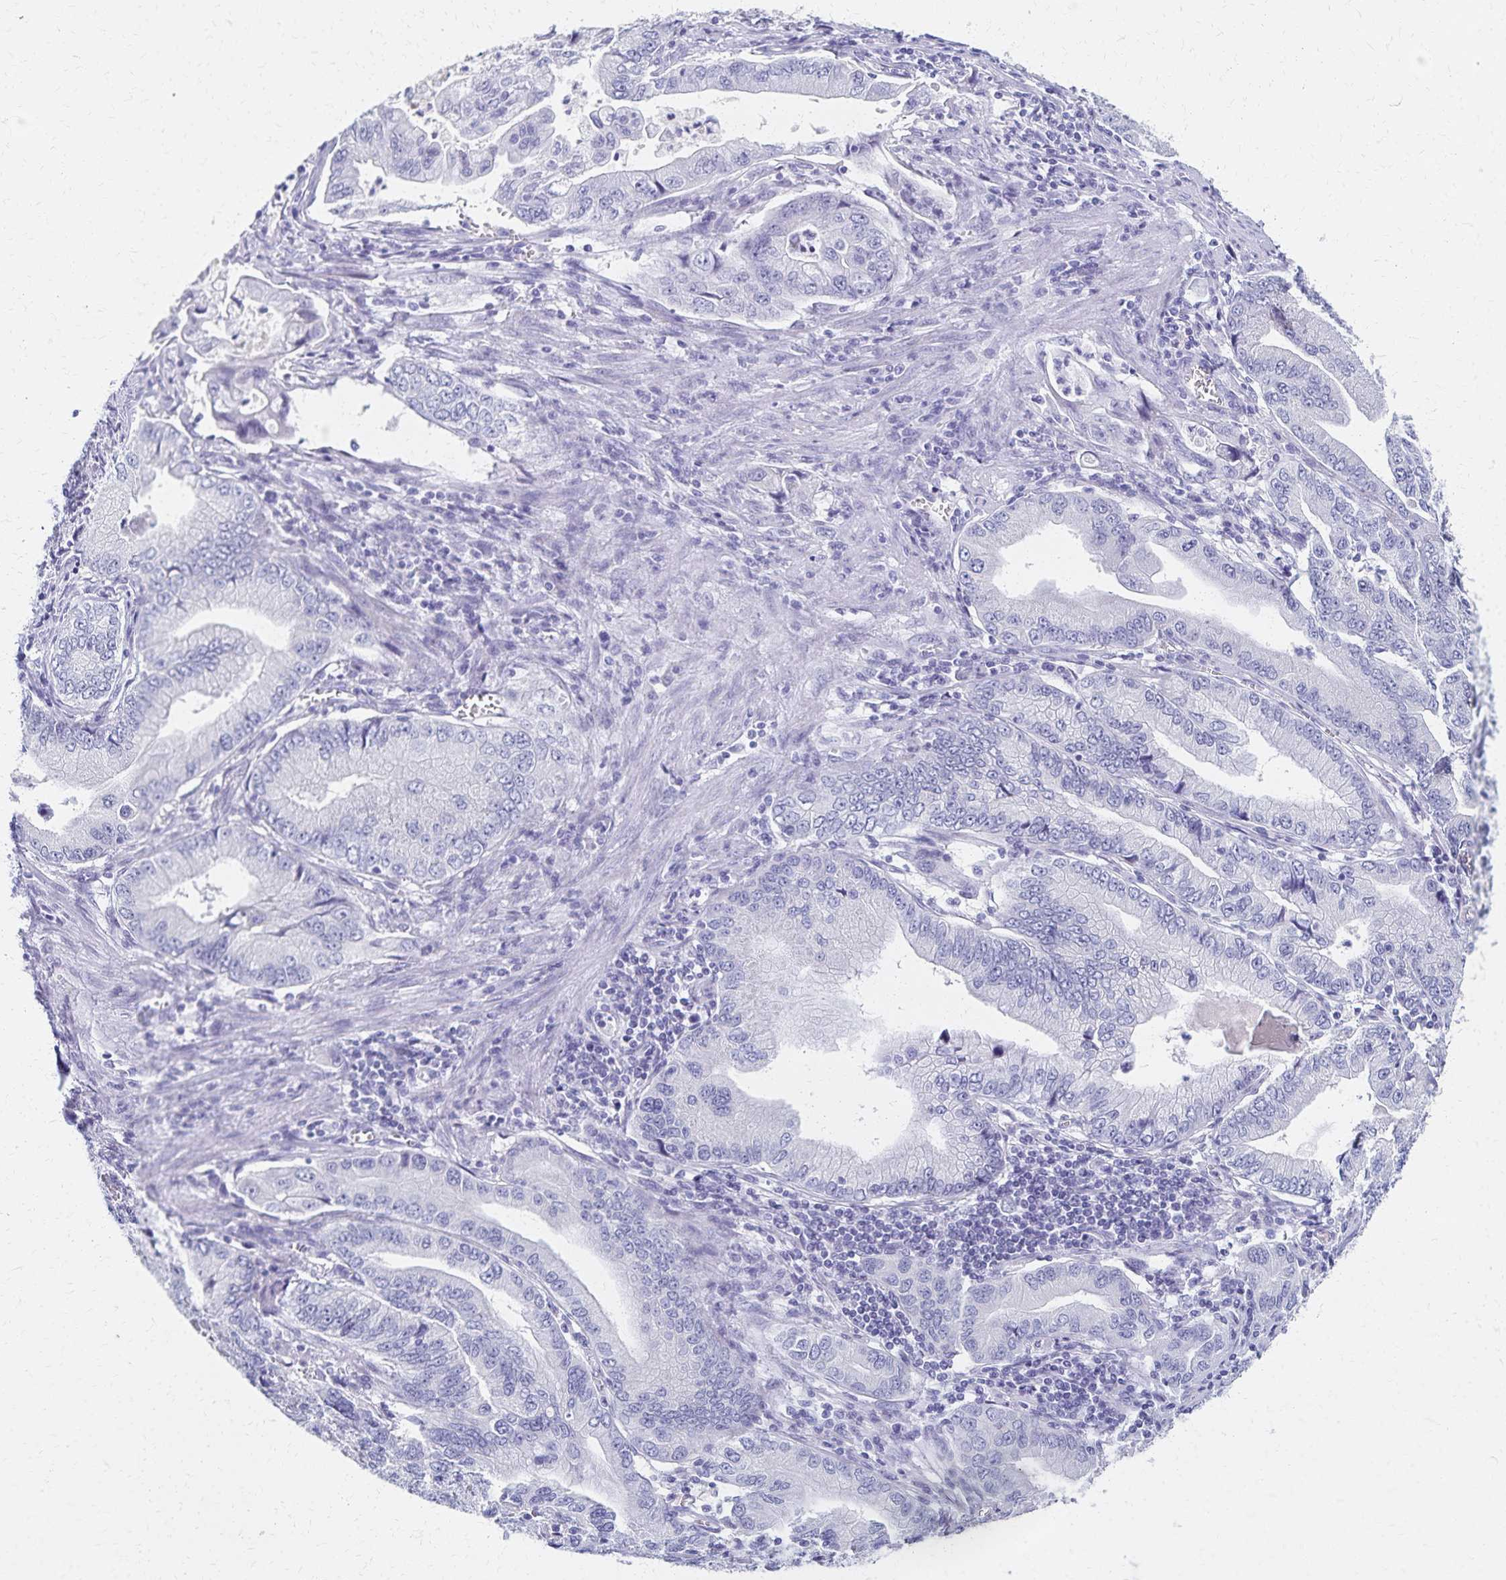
{"staining": {"intensity": "negative", "quantity": "none", "location": "none"}, "tissue": "stomach cancer", "cell_type": "Tumor cells", "image_type": "cancer", "snomed": [{"axis": "morphology", "description": "Adenocarcinoma, NOS"}, {"axis": "topography", "description": "Pancreas"}, {"axis": "topography", "description": "Stomach, upper"}], "caption": "High magnification brightfield microscopy of stomach cancer stained with DAB (brown) and counterstained with hematoxylin (blue): tumor cells show no significant positivity.", "gene": "C2orf50", "patient": {"sex": "male", "age": 77}}